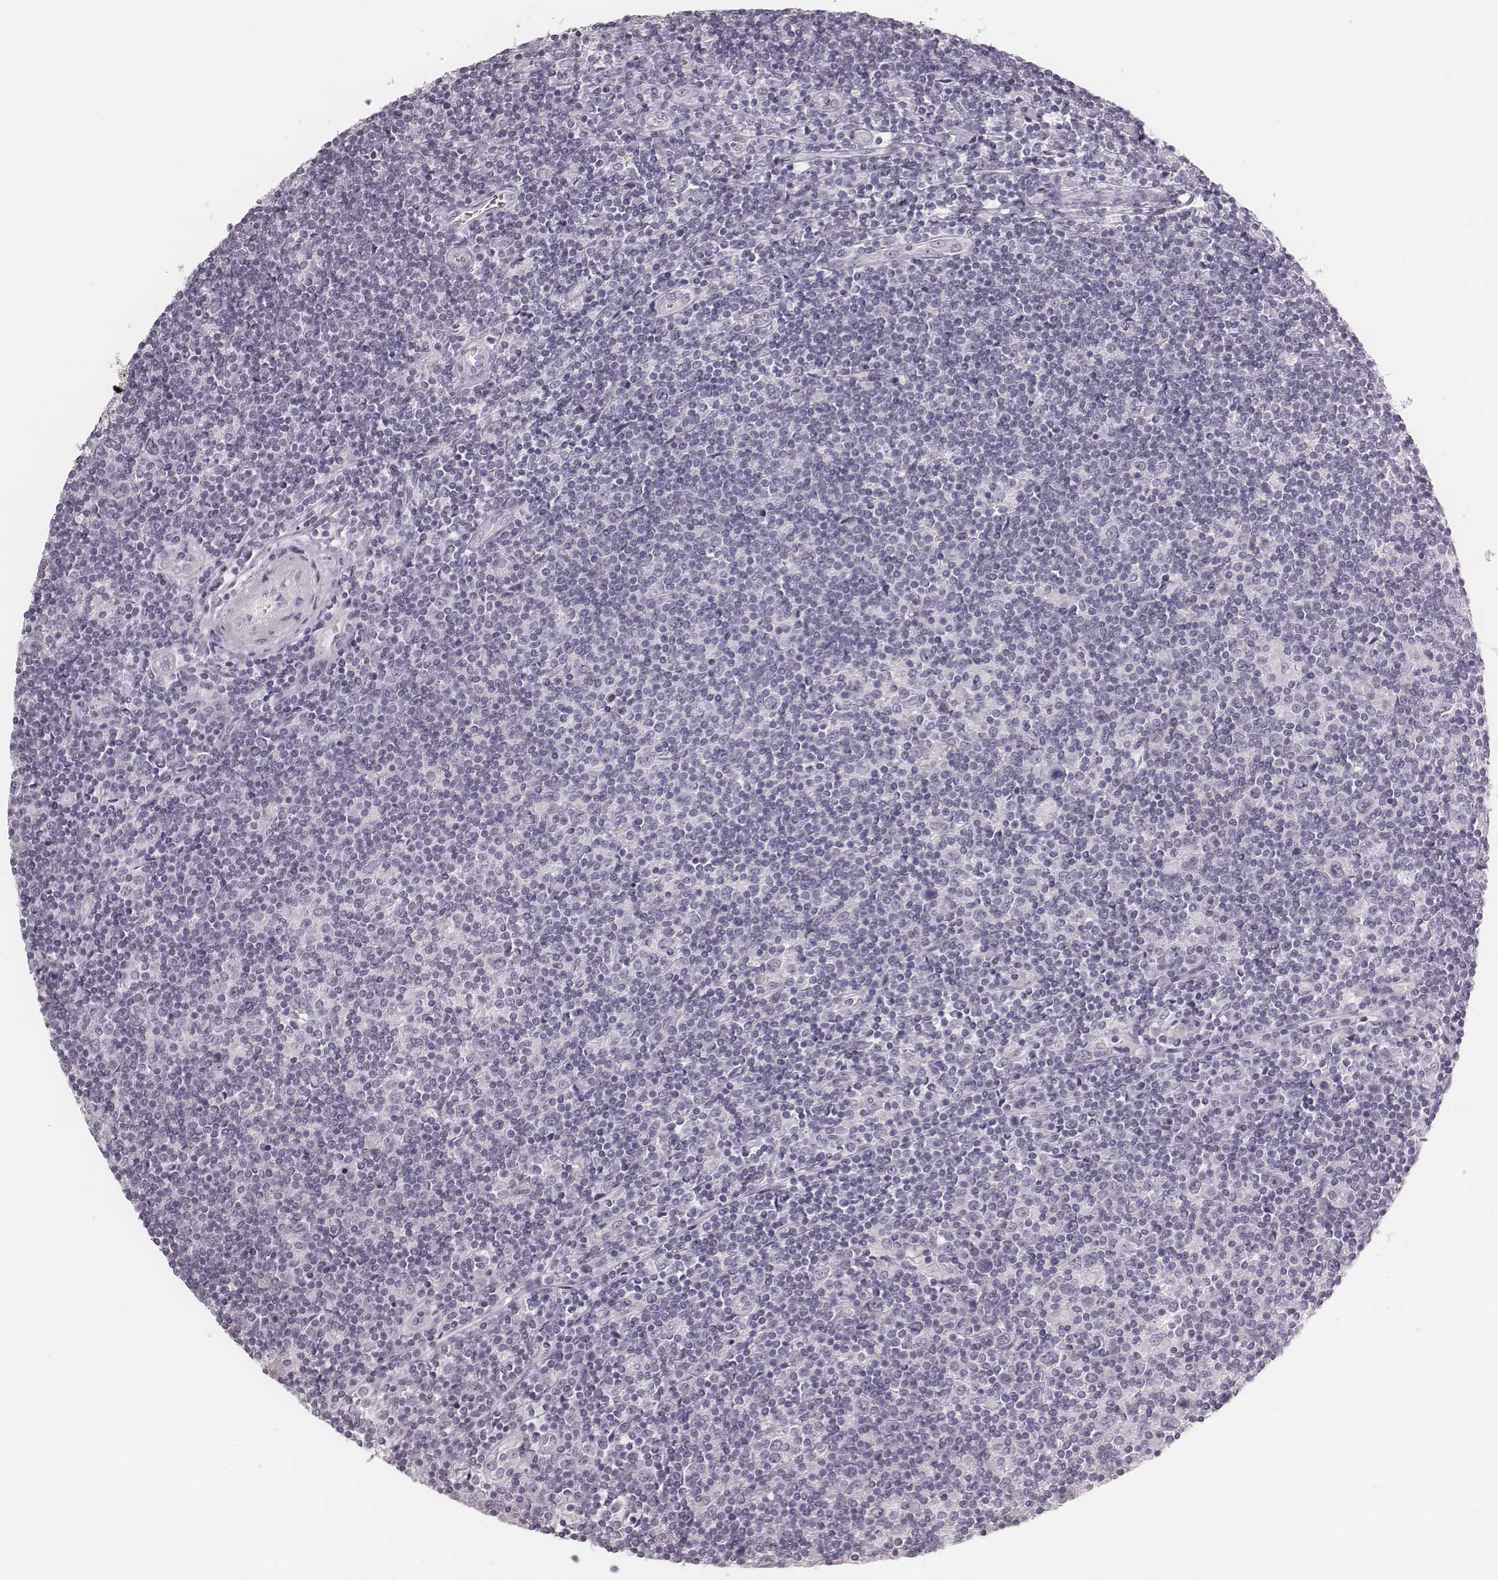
{"staining": {"intensity": "negative", "quantity": "none", "location": "none"}, "tissue": "lymphoma", "cell_type": "Tumor cells", "image_type": "cancer", "snomed": [{"axis": "morphology", "description": "Hodgkin's disease, NOS"}, {"axis": "topography", "description": "Lymph node"}], "caption": "Immunohistochemical staining of human Hodgkin's disease demonstrates no significant positivity in tumor cells.", "gene": "SPA17", "patient": {"sex": "male", "age": 40}}